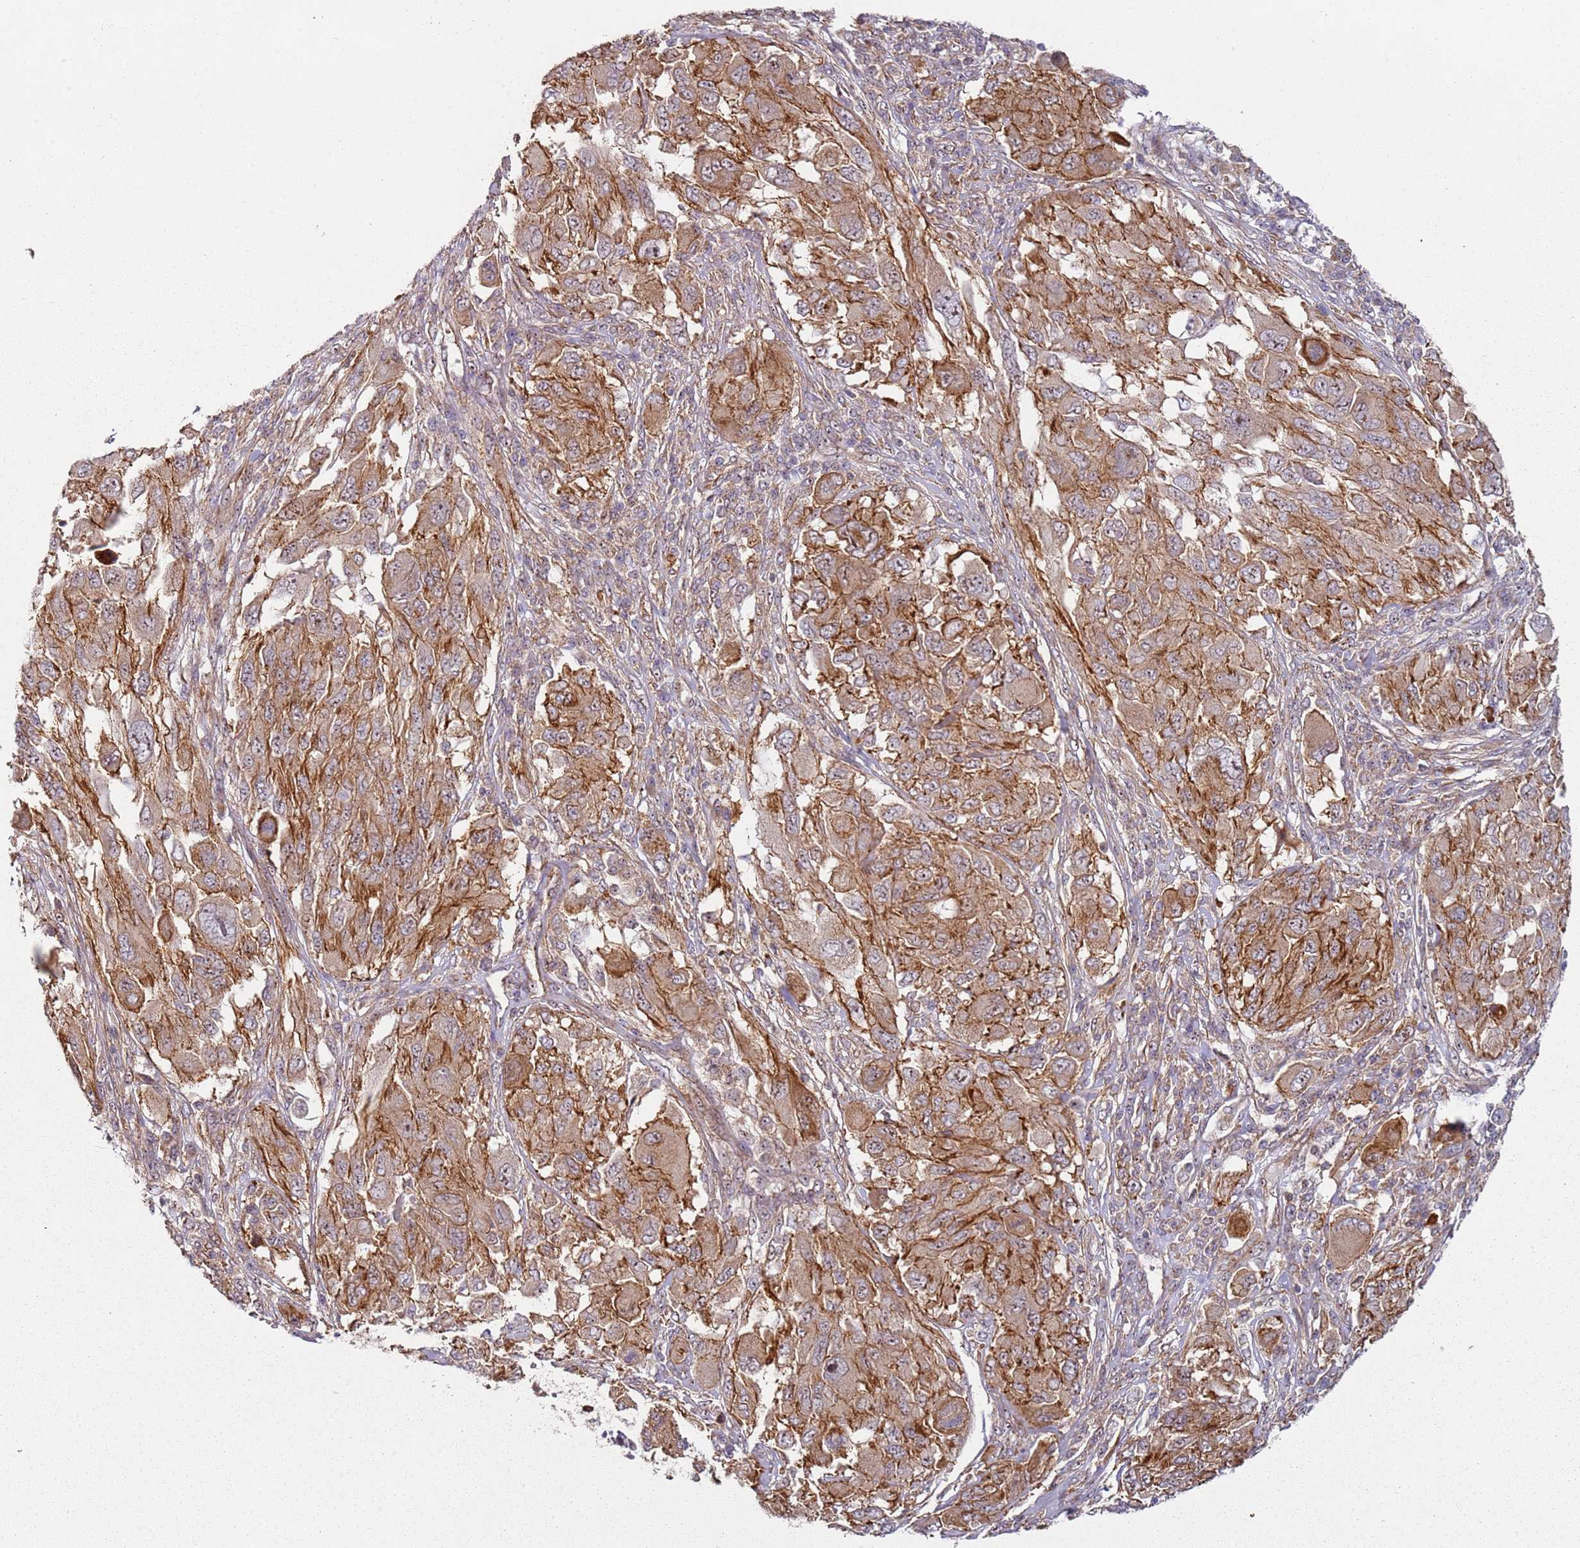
{"staining": {"intensity": "moderate", "quantity": ">75%", "location": "cytoplasmic/membranous"}, "tissue": "melanoma", "cell_type": "Tumor cells", "image_type": "cancer", "snomed": [{"axis": "morphology", "description": "Malignant melanoma, NOS"}, {"axis": "topography", "description": "Skin"}], "caption": "Melanoma stained with a protein marker displays moderate staining in tumor cells.", "gene": "C2CD4B", "patient": {"sex": "female", "age": 91}}